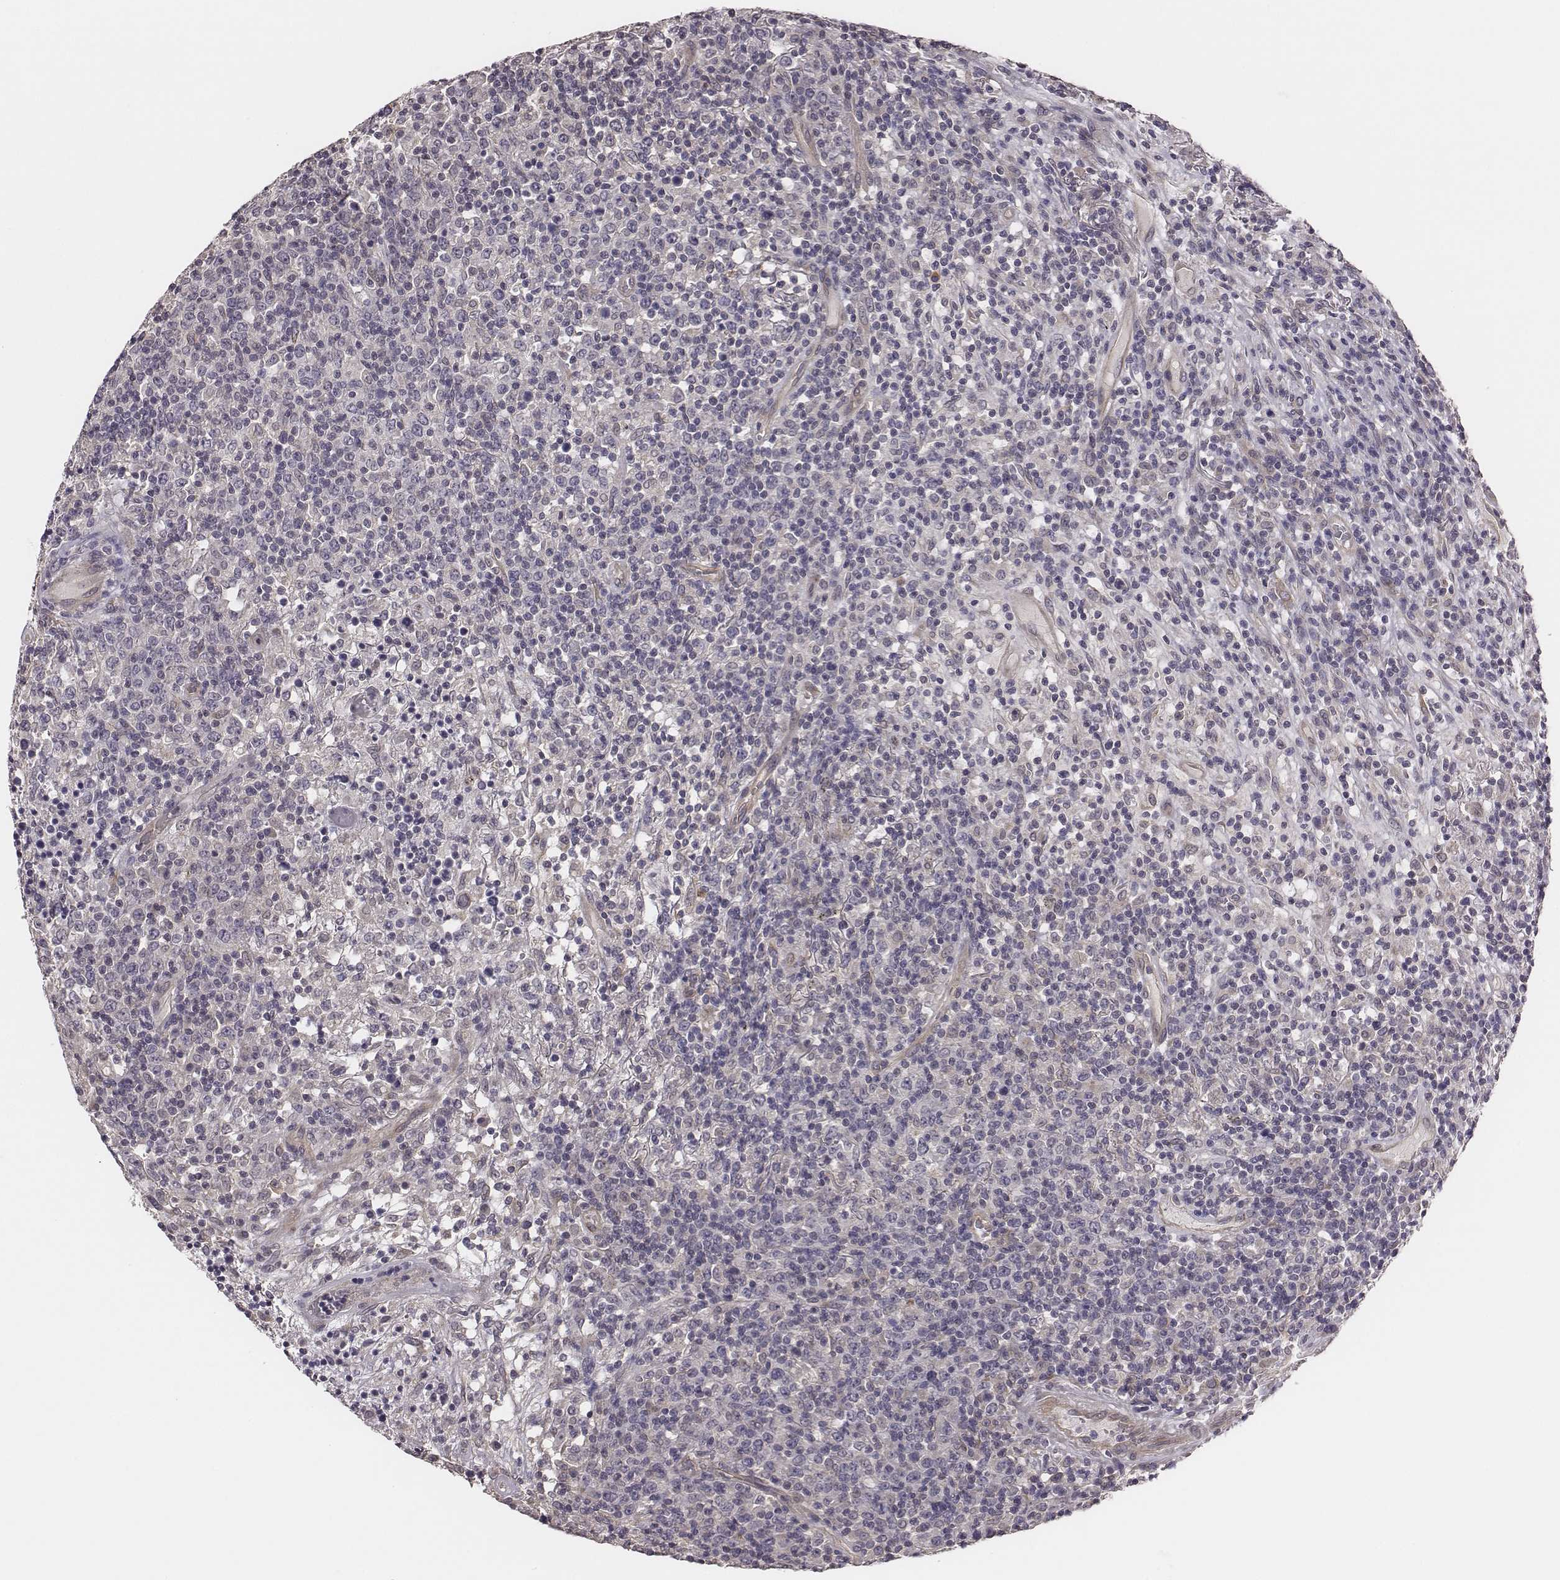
{"staining": {"intensity": "negative", "quantity": "none", "location": "none"}, "tissue": "lymphoma", "cell_type": "Tumor cells", "image_type": "cancer", "snomed": [{"axis": "morphology", "description": "Malignant lymphoma, non-Hodgkin's type, High grade"}, {"axis": "topography", "description": "Lung"}], "caption": "There is no significant expression in tumor cells of lymphoma.", "gene": "SCARF1", "patient": {"sex": "male", "age": 79}}